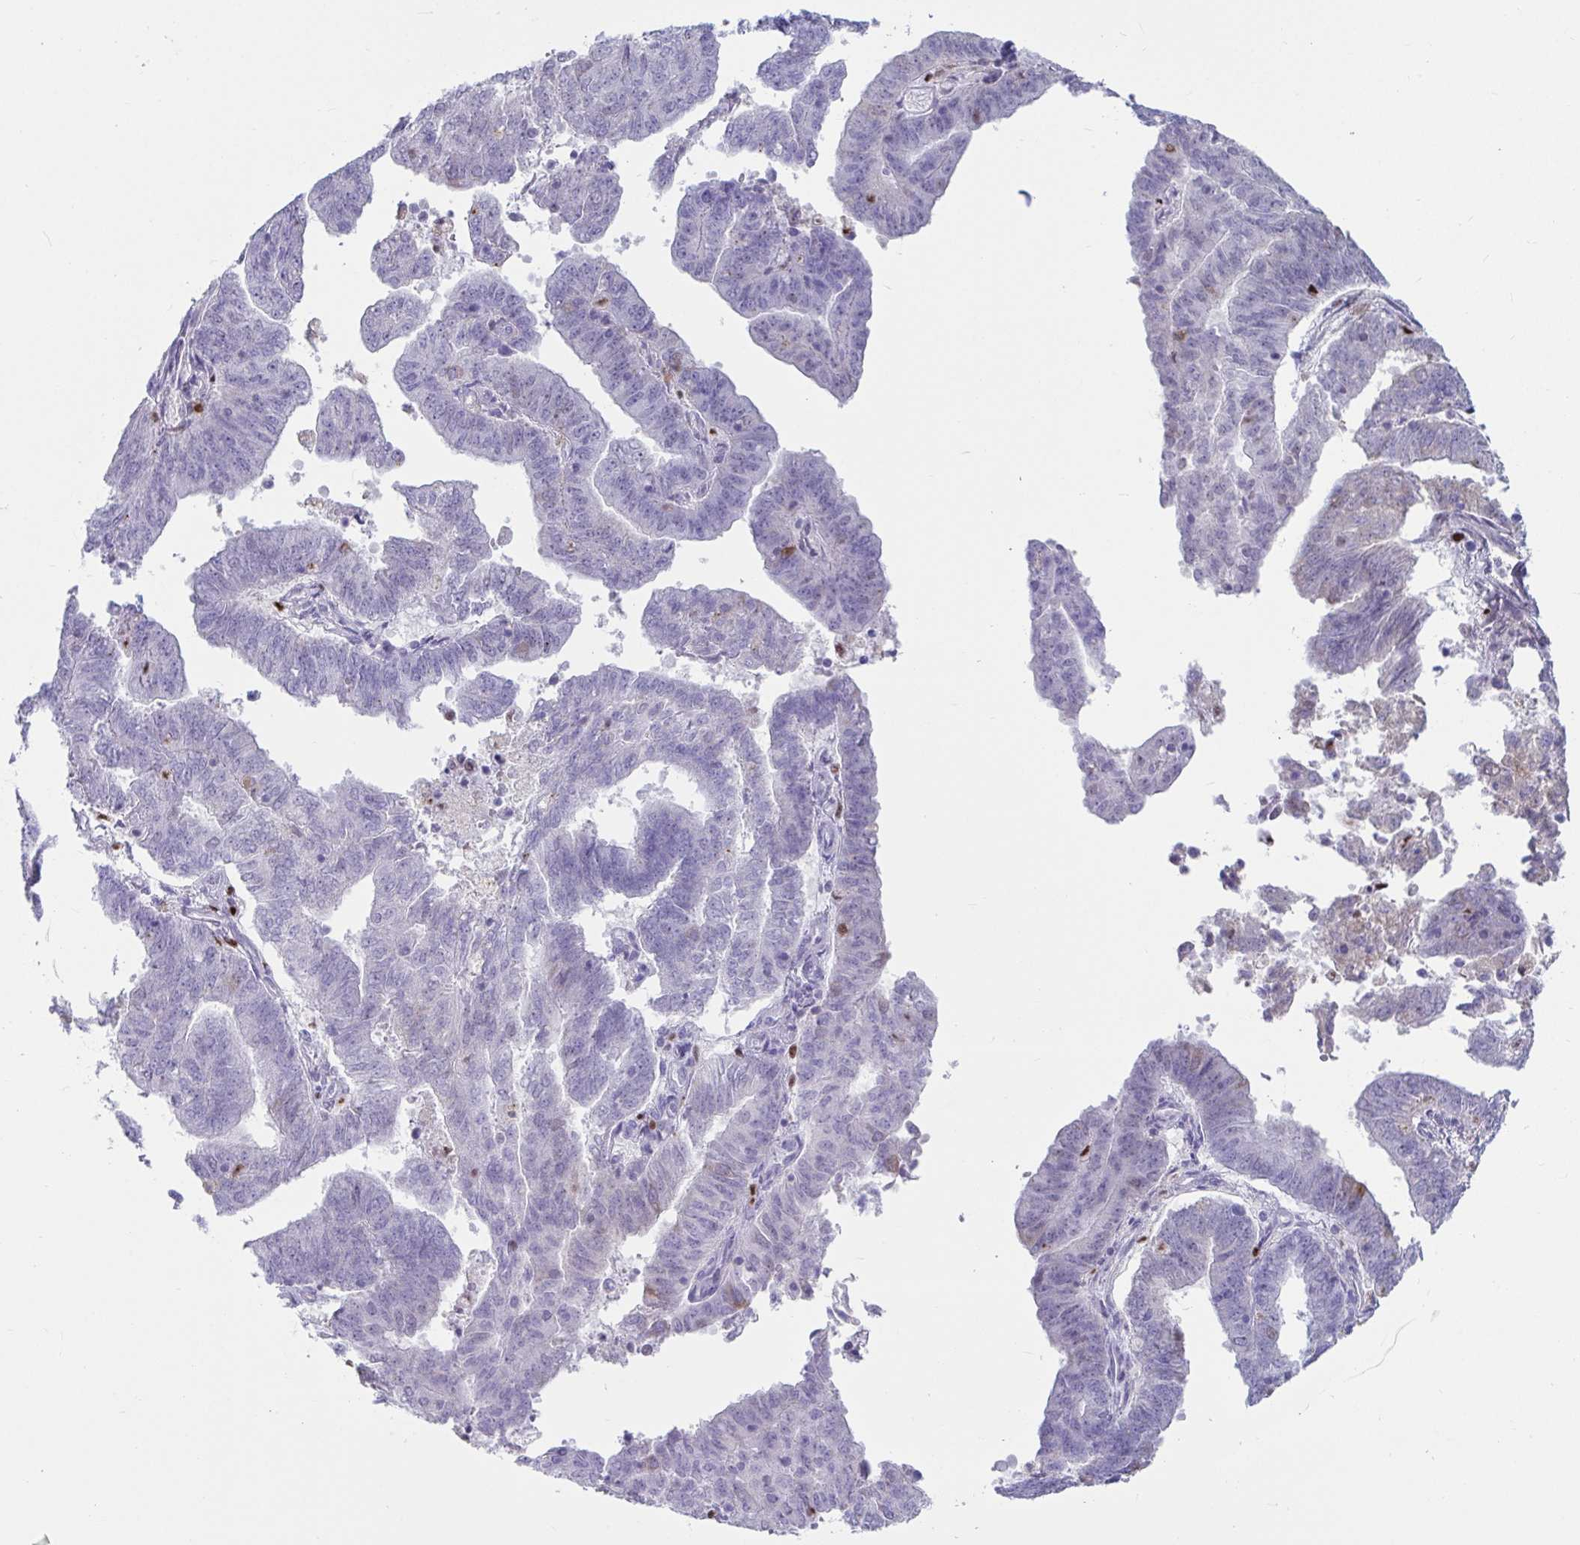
{"staining": {"intensity": "negative", "quantity": "none", "location": "none"}, "tissue": "endometrial cancer", "cell_type": "Tumor cells", "image_type": "cancer", "snomed": [{"axis": "morphology", "description": "Adenocarcinoma, NOS"}, {"axis": "topography", "description": "Endometrium"}], "caption": "IHC micrograph of neoplastic tissue: human endometrial cancer (adenocarcinoma) stained with DAB (3,3'-diaminobenzidine) shows no significant protein expression in tumor cells.", "gene": "ZNF586", "patient": {"sex": "female", "age": 82}}